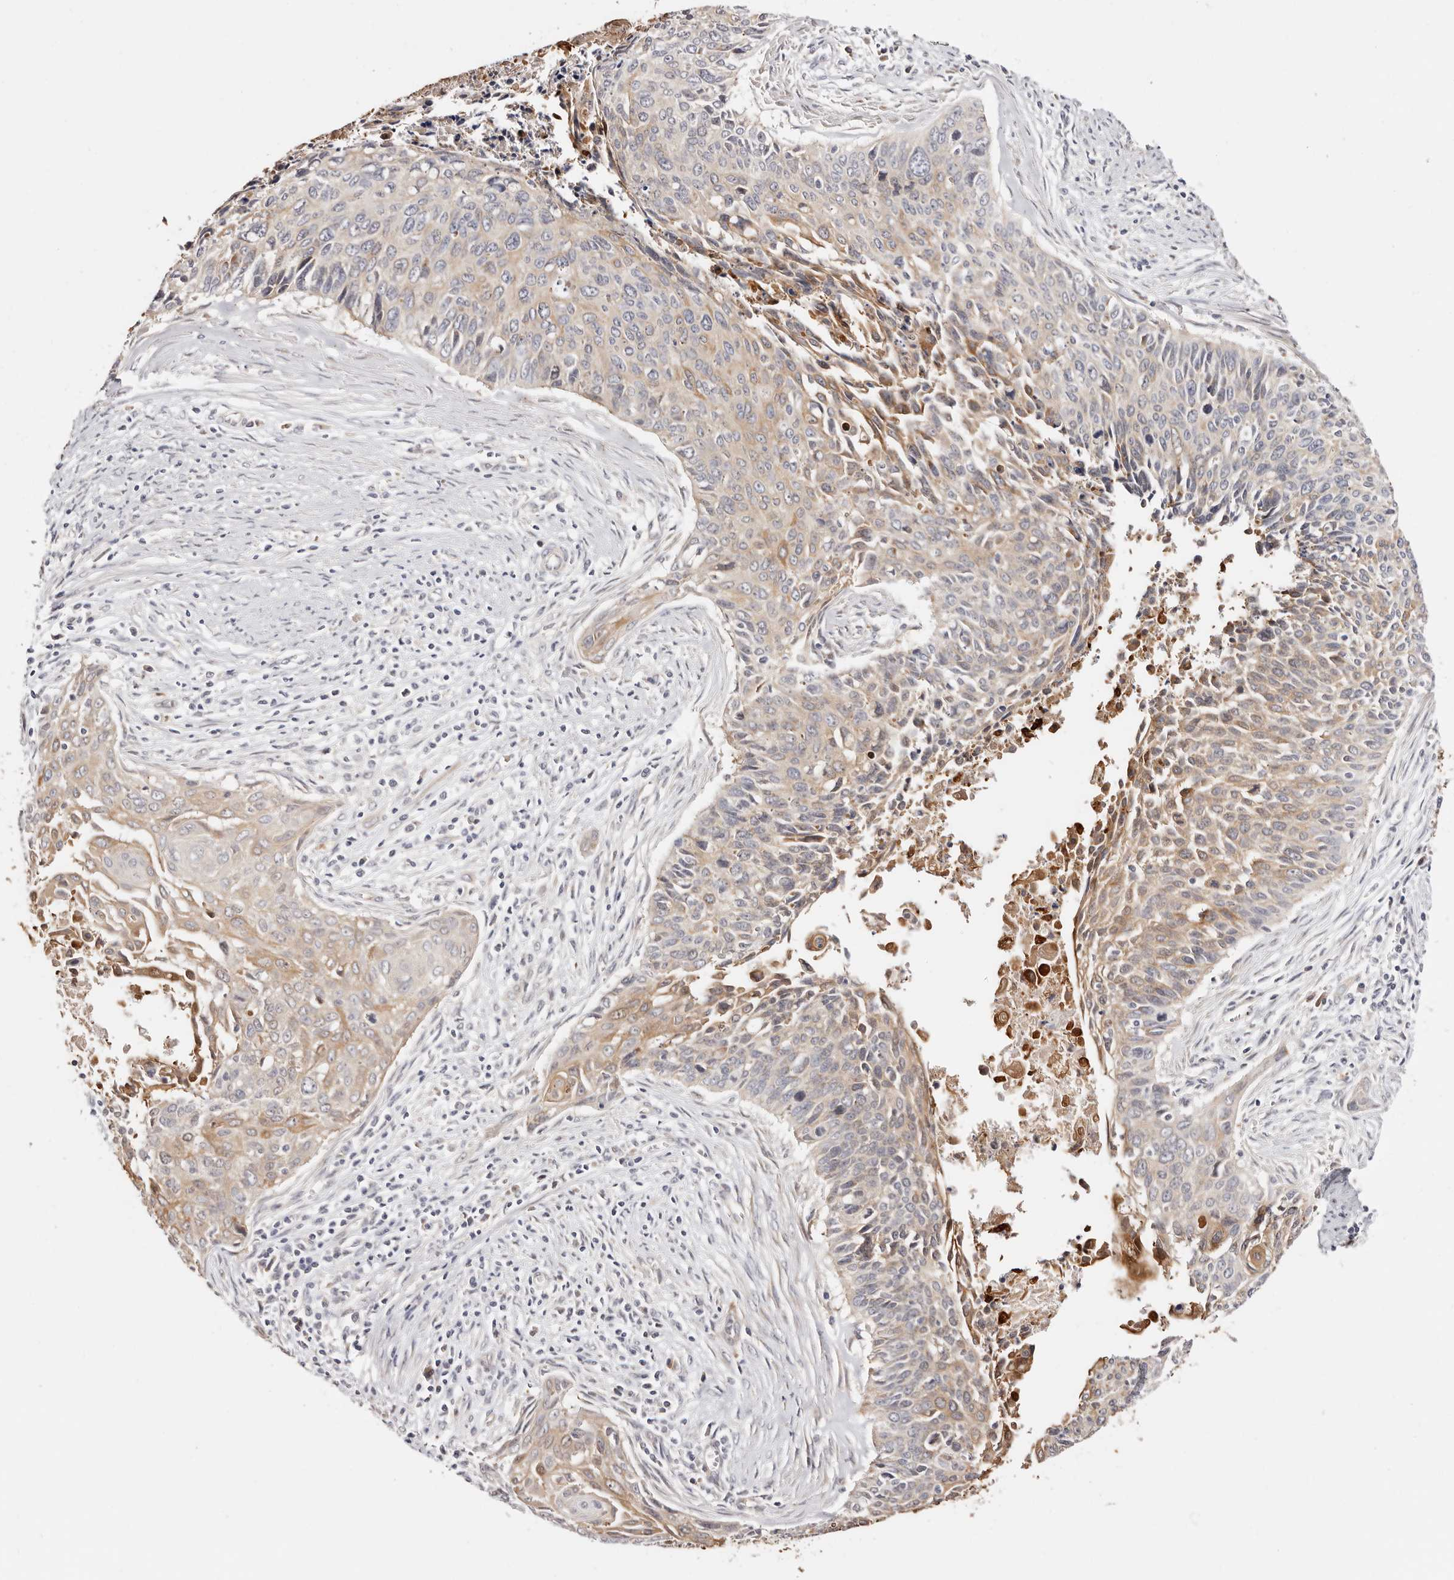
{"staining": {"intensity": "moderate", "quantity": "25%-75%", "location": "cytoplasmic/membranous"}, "tissue": "cervical cancer", "cell_type": "Tumor cells", "image_type": "cancer", "snomed": [{"axis": "morphology", "description": "Squamous cell carcinoma, NOS"}, {"axis": "topography", "description": "Cervix"}], "caption": "This image exhibits immunohistochemistry (IHC) staining of human squamous cell carcinoma (cervical), with medium moderate cytoplasmic/membranous expression in approximately 25%-75% of tumor cells.", "gene": "BCL2L15", "patient": {"sex": "female", "age": 55}}